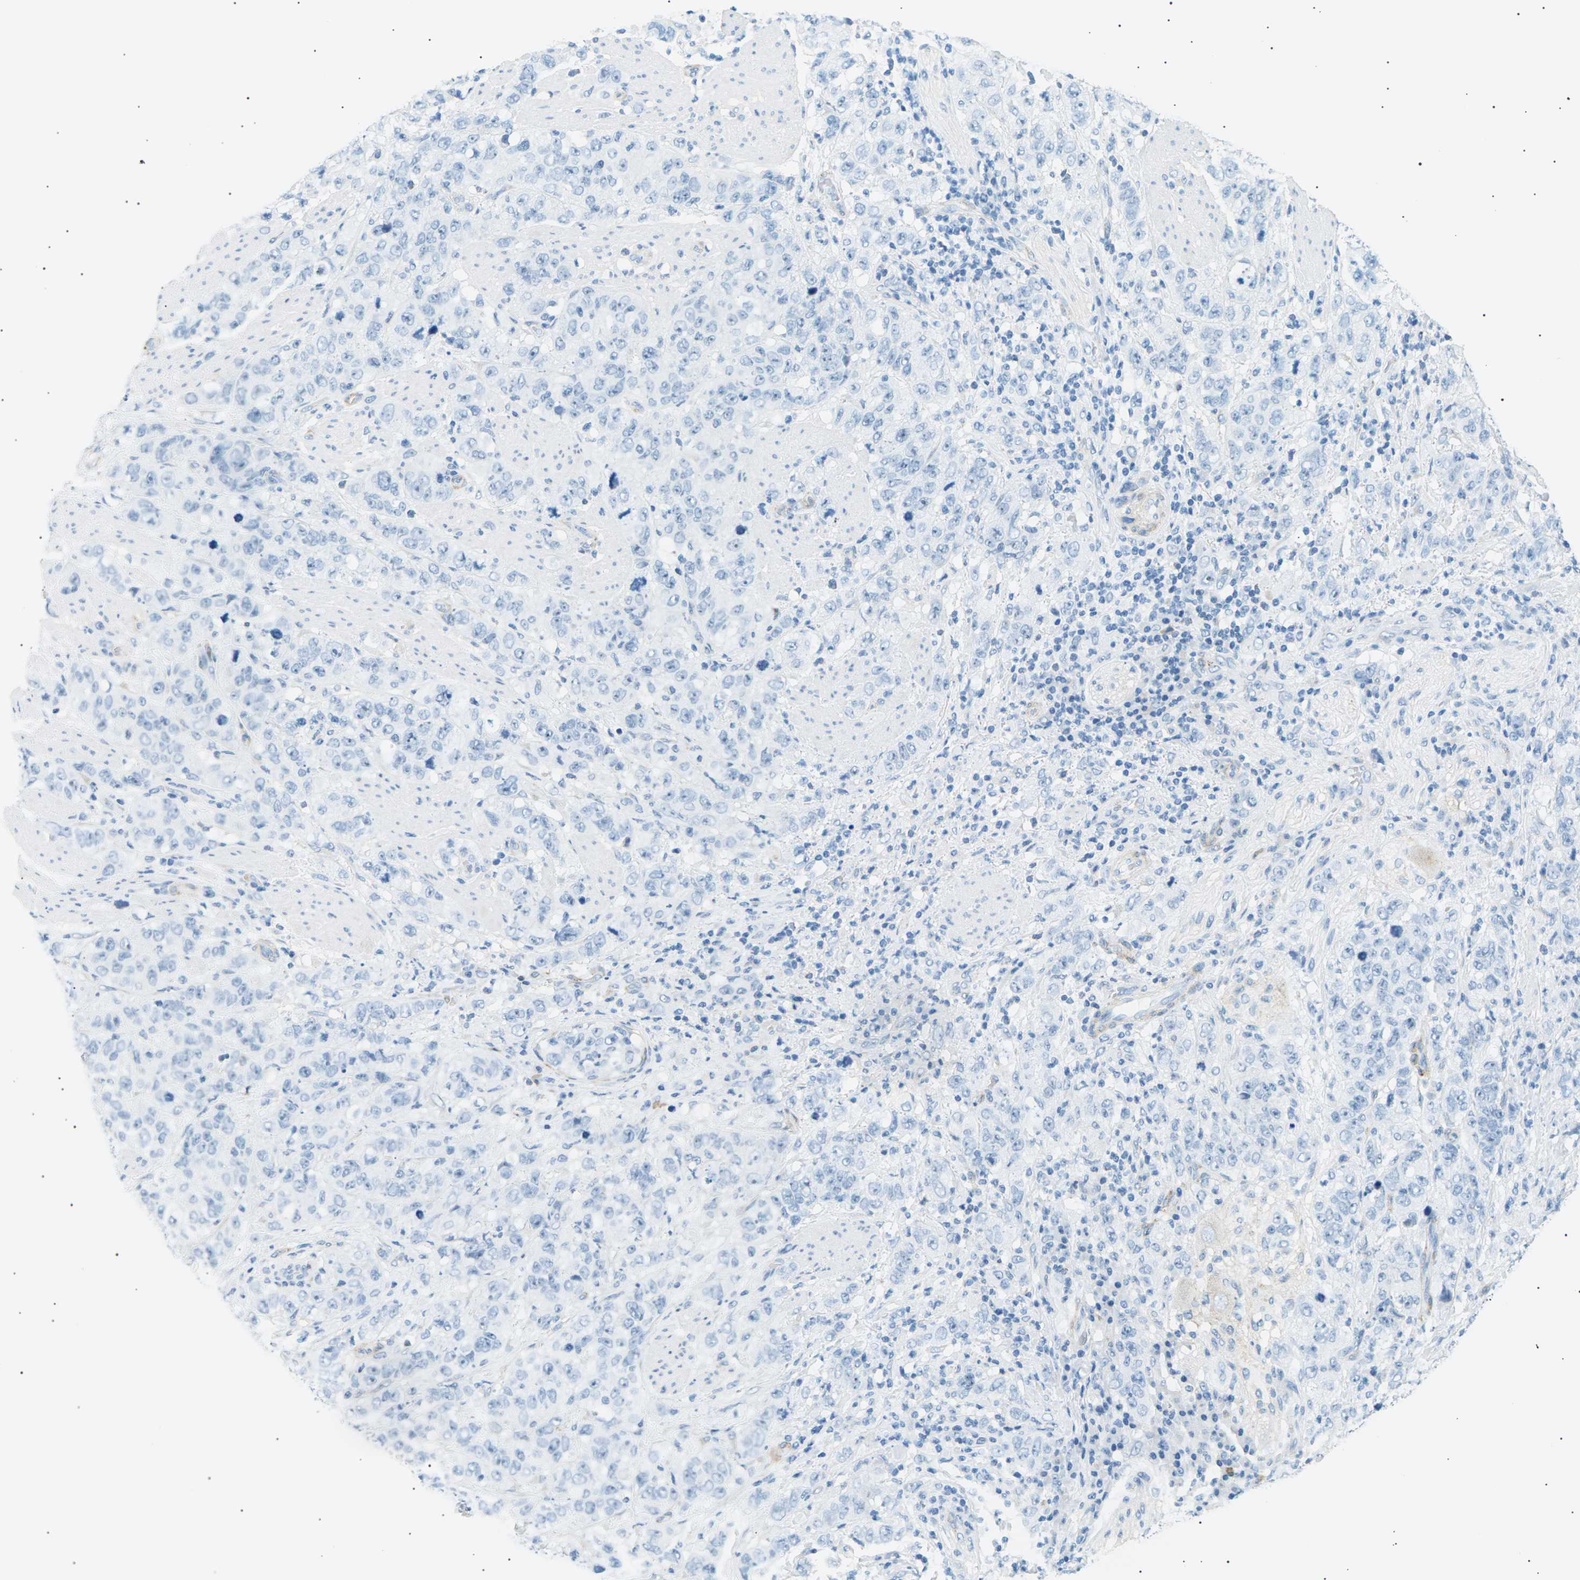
{"staining": {"intensity": "negative", "quantity": "none", "location": "none"}, "tissue": "stomach cancer", "cell_type": "Tumor cells", "image_type": "cancer", "snomed": [{"axis": "morphology", "description": "Adenocarcinoma, NOS"}, {"axis": "topography", "description": "Stomach"}], "caption": "DAB immunohistochemical staining of stomach cancer reveals no significant staining in tumor cells. The staining is performed using DAB (3,3'-diaminobenzidine) brown chromogen with nuclei counter-stained in using hematoxylin.", "gene": "SEPTIN5", "patient": {"sex": "male", "age": 48}}